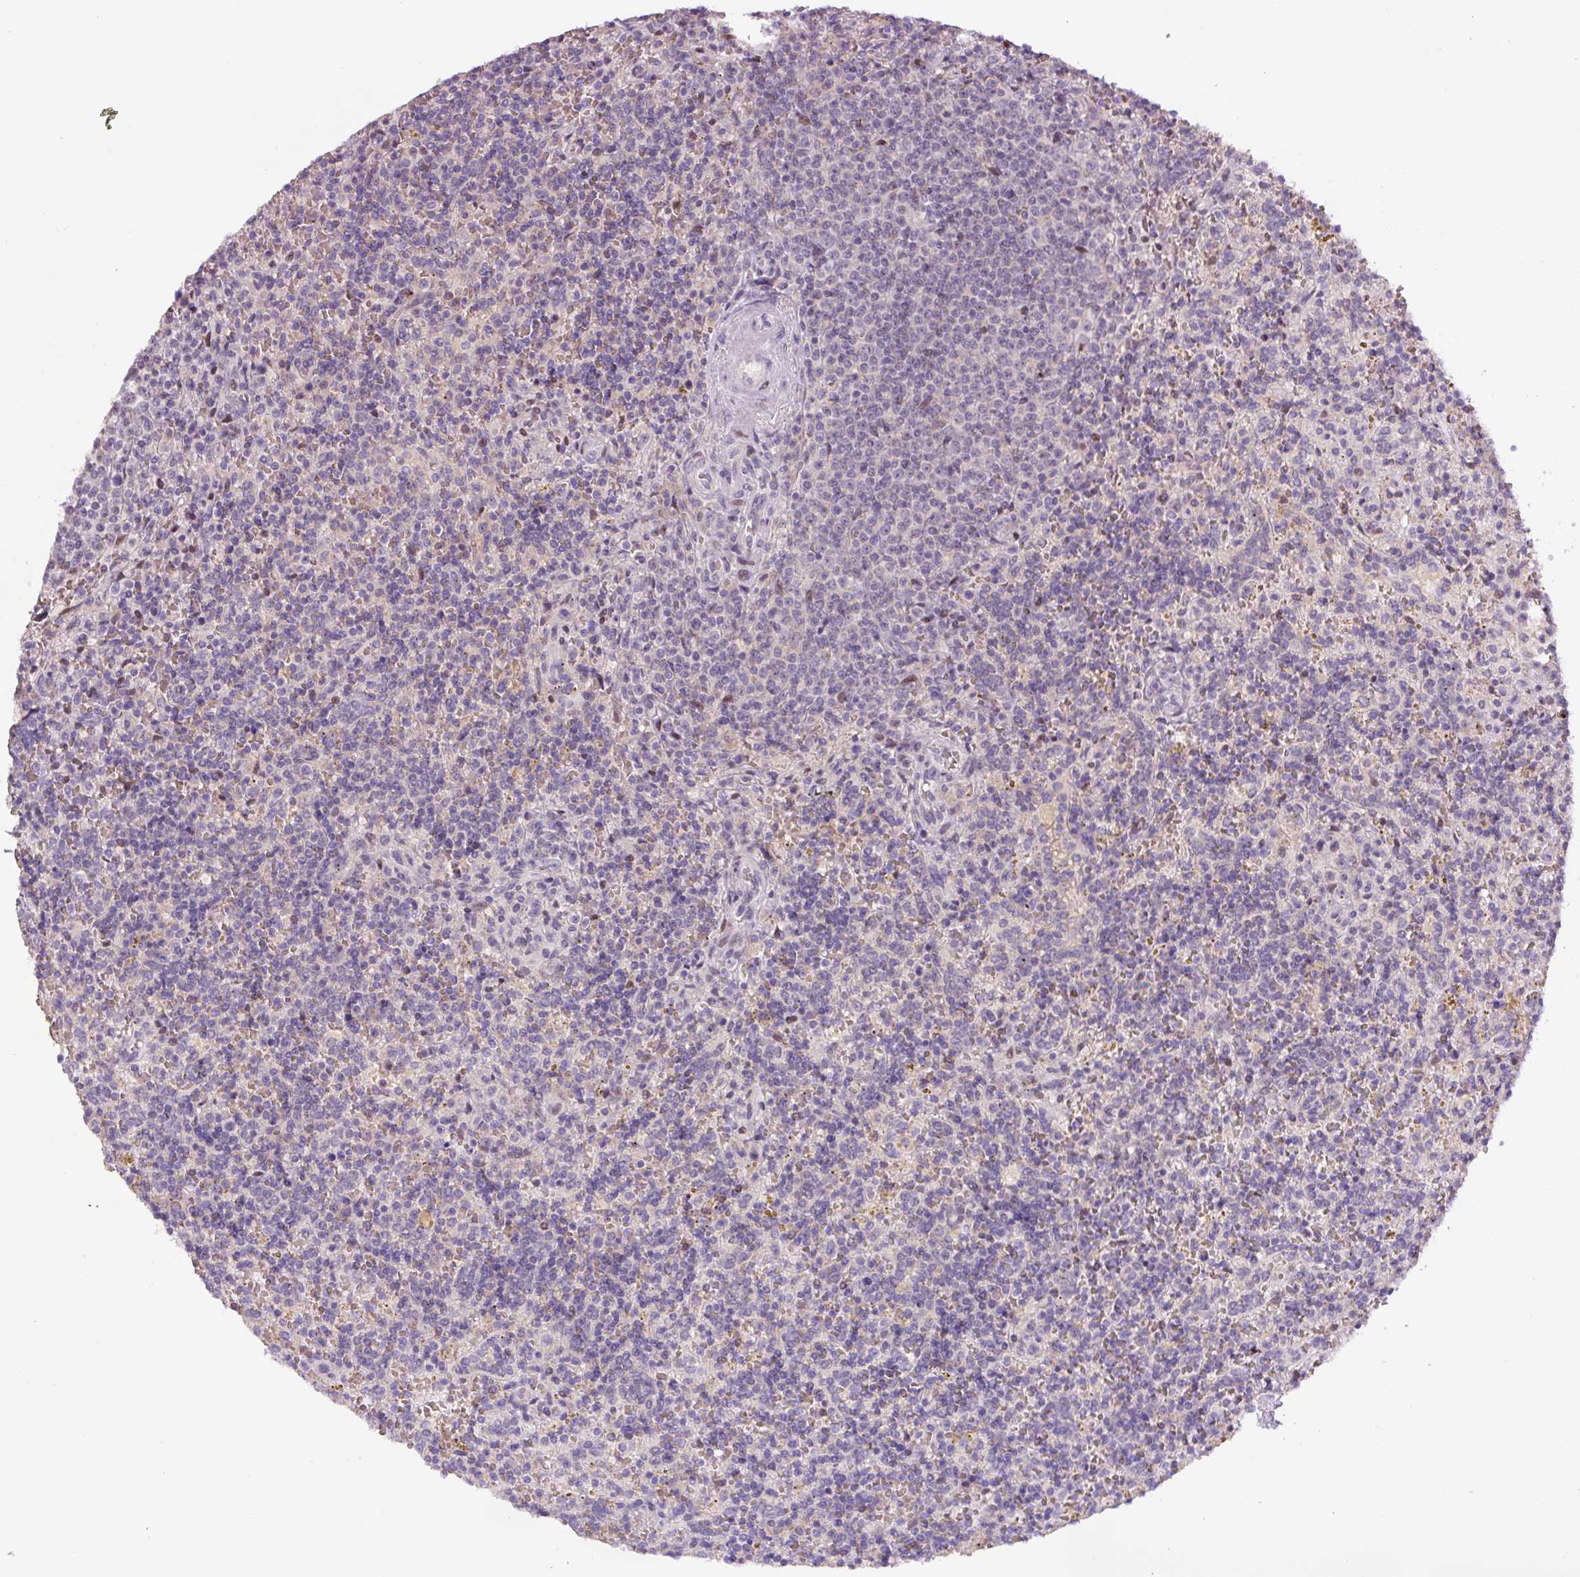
{"staining": {"intensity": "negative", "quantity": "none", "location": "none"}, "tissue": "lymphoma", "cell_type": "Tumor cells", "image_type": "cancer", "snomed": [{"axis": "morphology", "description": "Malignant lymphoma, non-Hodgkin's type, Low grade"}, {"axis": "topography", "description": "Spleen"}], "caption": "A histopathology image of lymphoma stained for a protein shows no brown staining in tumor cells. Nuclei are stained in blue.", "gene": "YIF1B", "patient": {"sex": "male", "age": 67}}